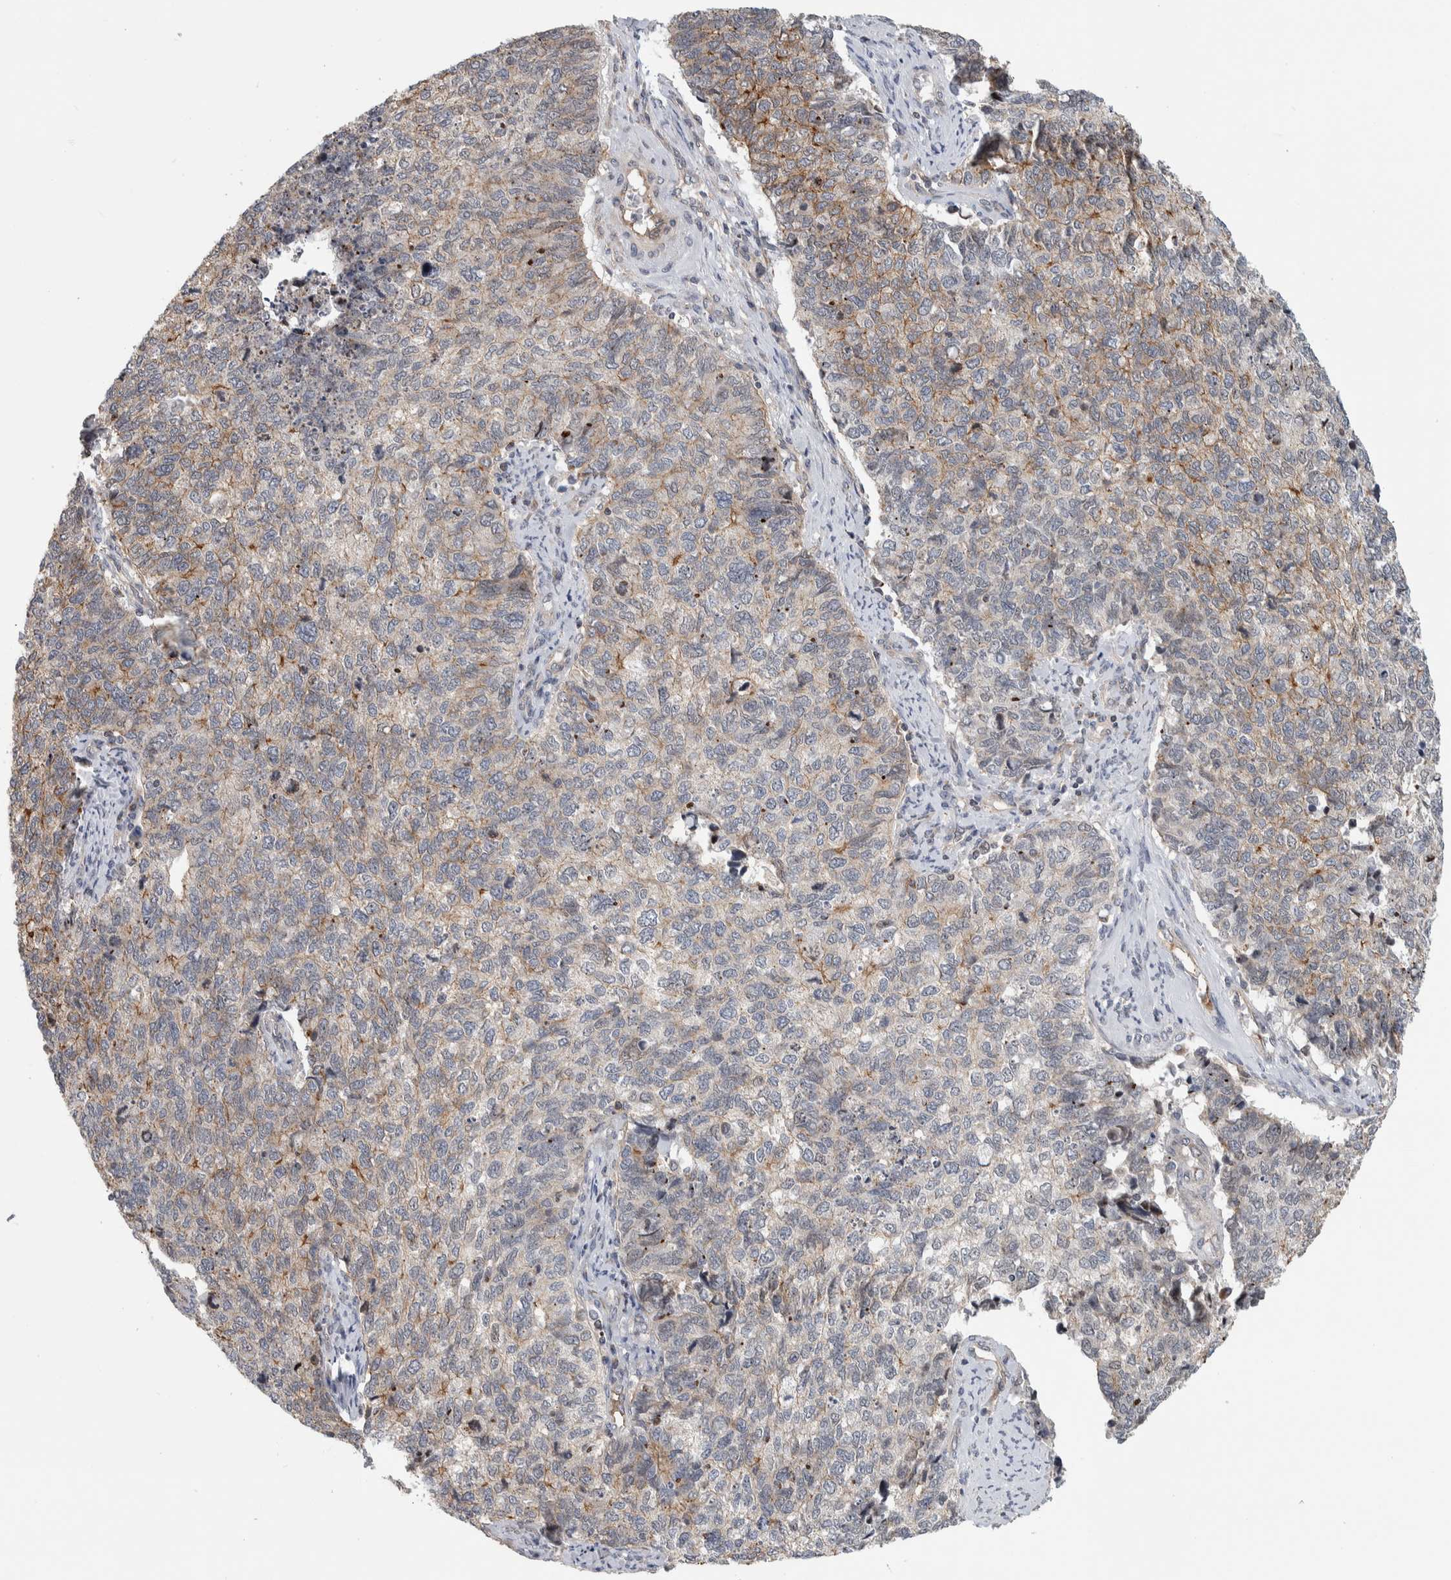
{"staining": {"intensity": "weak", "quantity": "25%-75%", "location": "cytoplasmic/membranous"}, "tissue": "cervical cancer", "cell_type": "Tumor cells", "image_type": "cancer", "snomed": [{"axis": "morphology", "description": "Squamous cell carcinoma, NOS"}, {"axis": "topography", "description": "Cervix"}], "caption": "The histopathology image reveals a brown stain indicating the presence of a protein in the cytoplasmic/membranous of tumor cells in squamous cell carcinoma (cervical).", "gene": "MSL1", "patient": {"sex": "female", "age": 63}}